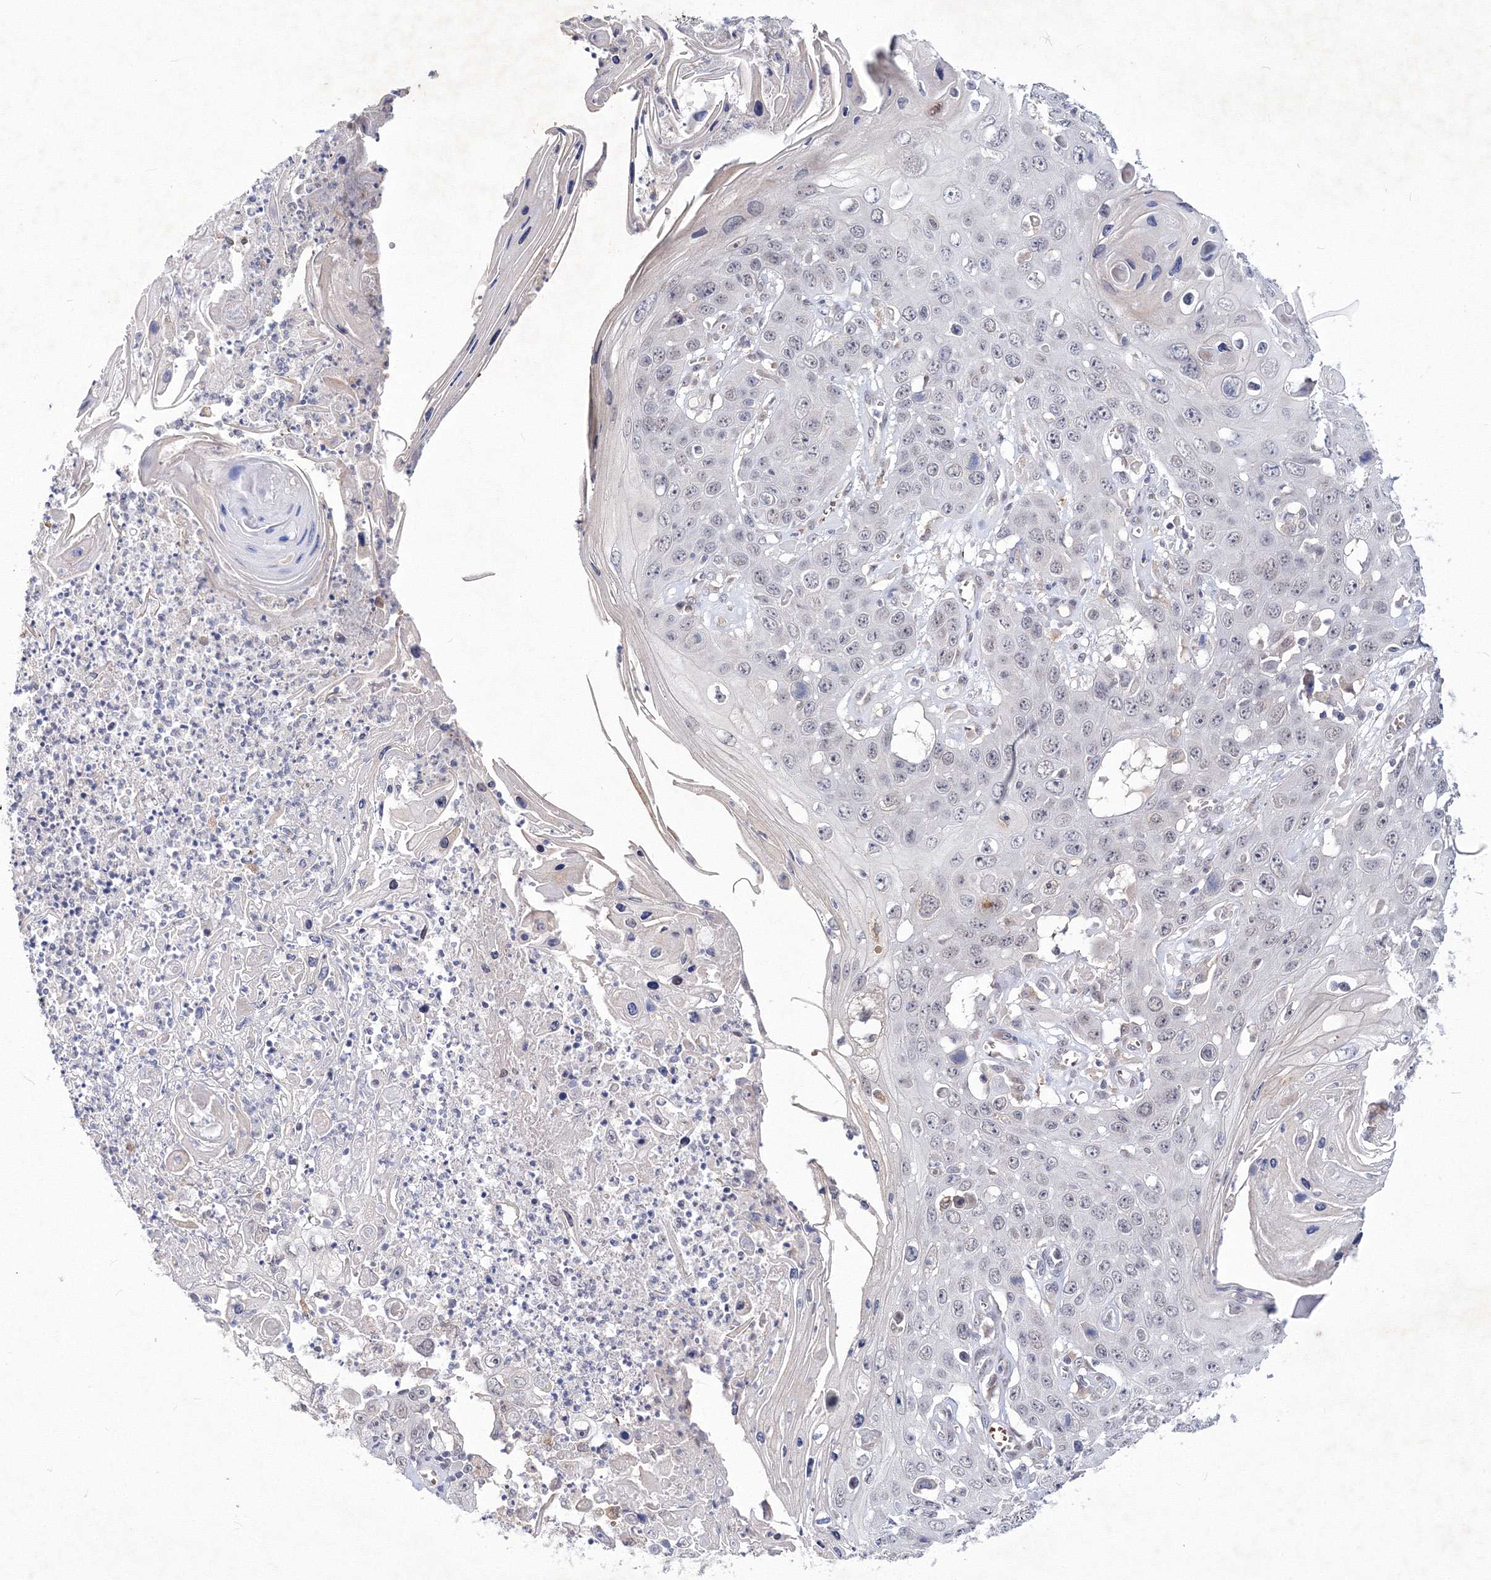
{"staining": {"intensity": "negative", "quantity": "none", "location": "none"}, "tissue": "skin cancer", "cell_type": "Tumor cells", "image_type": "cancer", "snomed": [{"axis": "morphology", "description": "Squamous cell carcinoma, NOS"}, {"axis": "topography", "description": "Skin"}], "caption": "The image displays no staining of tumor cells in skin squamous cell carcinoma.", "gene": "C11orf52", "patient": {"sex": "male", "age": 55}}